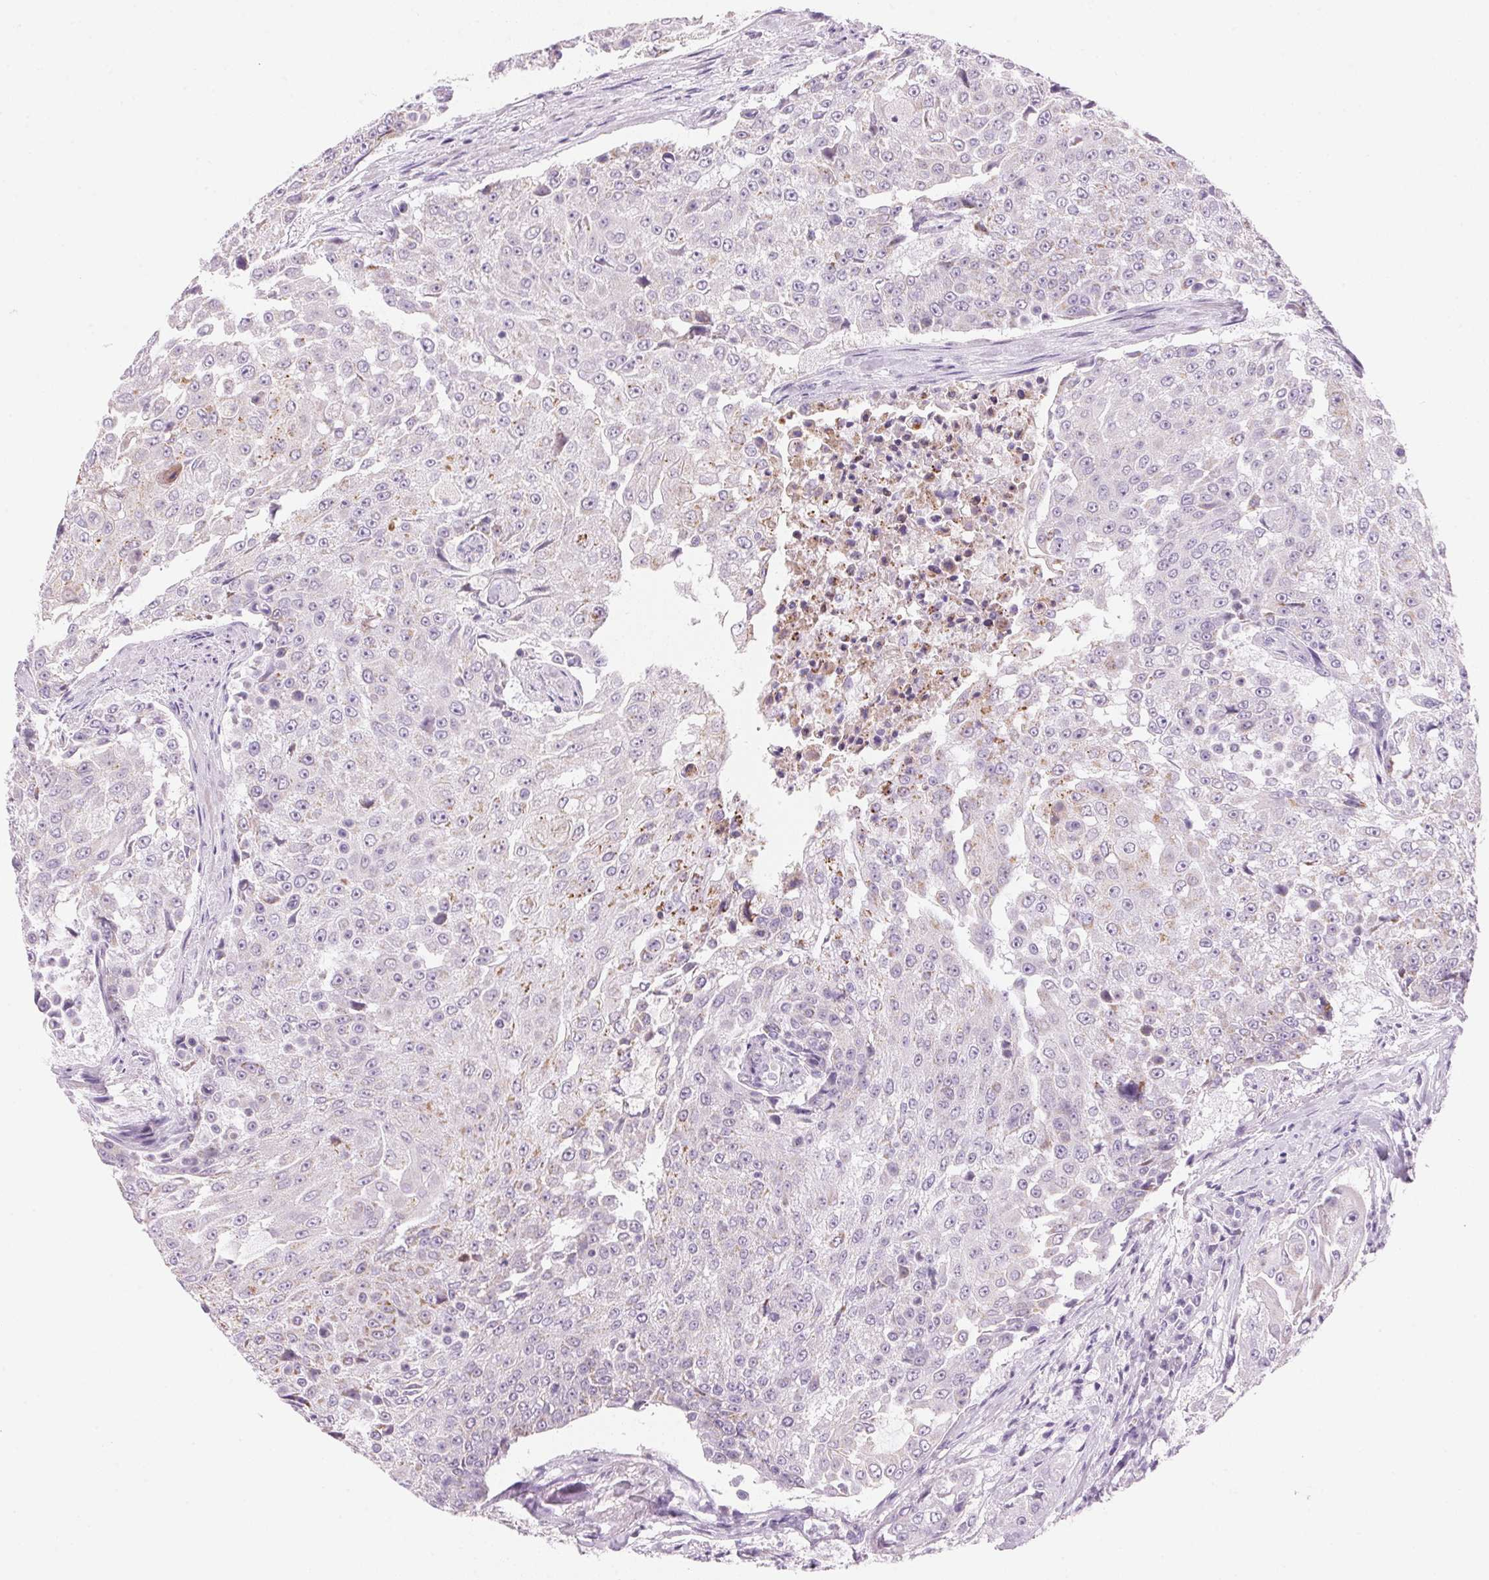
{"staining": {"intensity": "negative", "quantity": "none", "location": "none"}, "tissue": "urothelial cancer", "cell_type": "Tumor cells", "image_type": "cancer", "snomed": [{"axis": "morphology", "description": "Urothelial carcinoma, High grade"}, {"axis": "topography", "description": "Urinary bladder"}], "caption": "An immunohistochemistry (IHC) micrograph of high-grade urothelial carcinoma is shown. There is no staining in tumor cells of high-grade urothelial carcinoma.", "gene": "CYP11B1", "patient": {"sex": "female", "age": 63}}